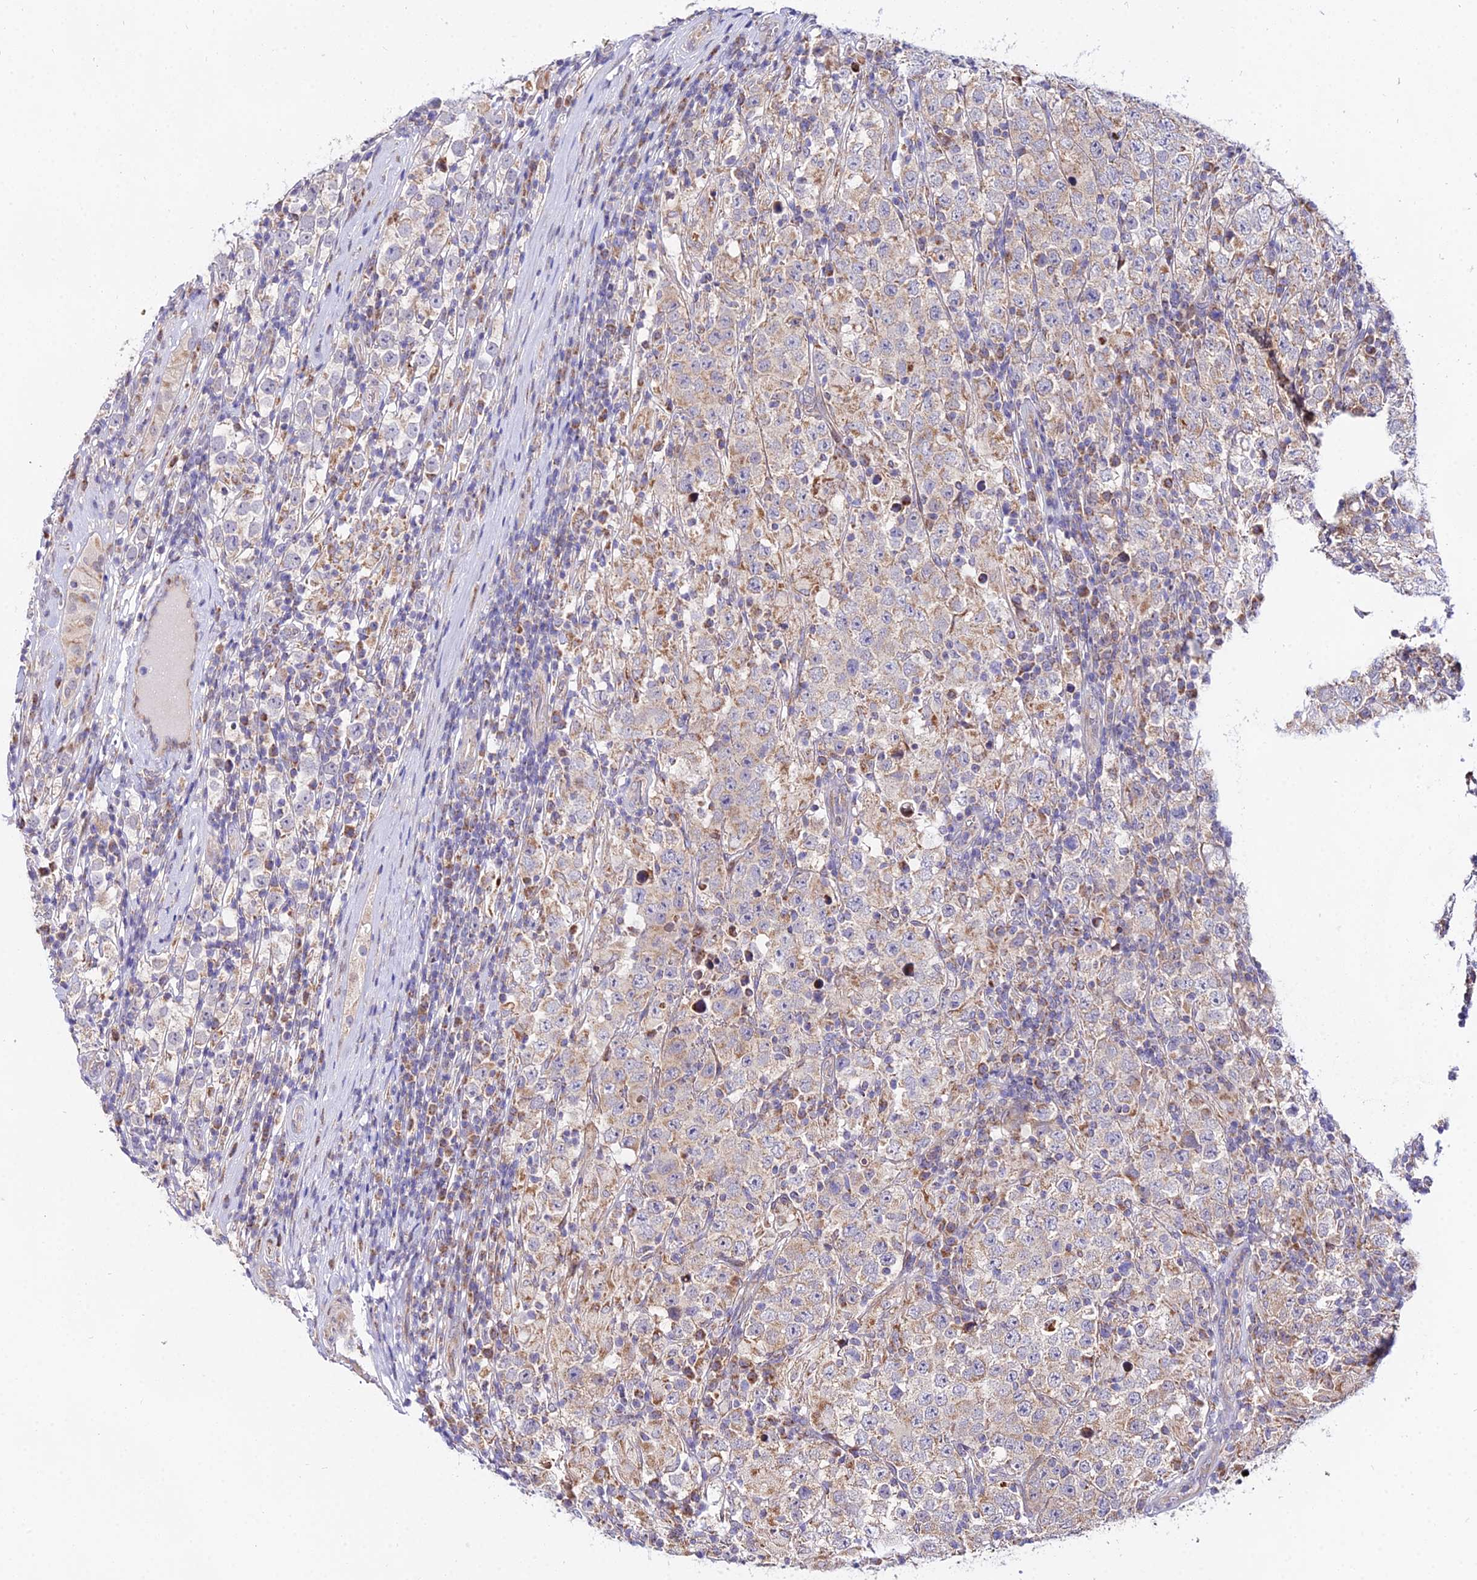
{"staining": {"intensity": "negative", "quantity": "none", "location": "none"}, "tissue": "testis cancer", "cell_type": "Tumor cells", "image_type": "cancer", "snomed": [{"axis": "morphology", "description": "Normal tissue, NOS"}, {"axis": "morphology", "description": "Urothelial carcinoma, High grade"}, {"axis": "morphology", "description": "Seminoma, NOS"}, {"axis": "morphology", "description": "Carcinoma, Embryonal, NOS"}, {"axis": "topography", "description": "Urinary bladder"}, {"axis": "topography", "description": "Testis"}], "caption": "A photomicrograph of testis seminoma stained for a protein reveals no brown staining in tumor cells. Brightfield microscopy of IHC stained with DAB (brown) and hematoxylin (blue), captured at high magnification.", "gene": "ATP5PB", "patient": {"sex": "male", "age": 41}}